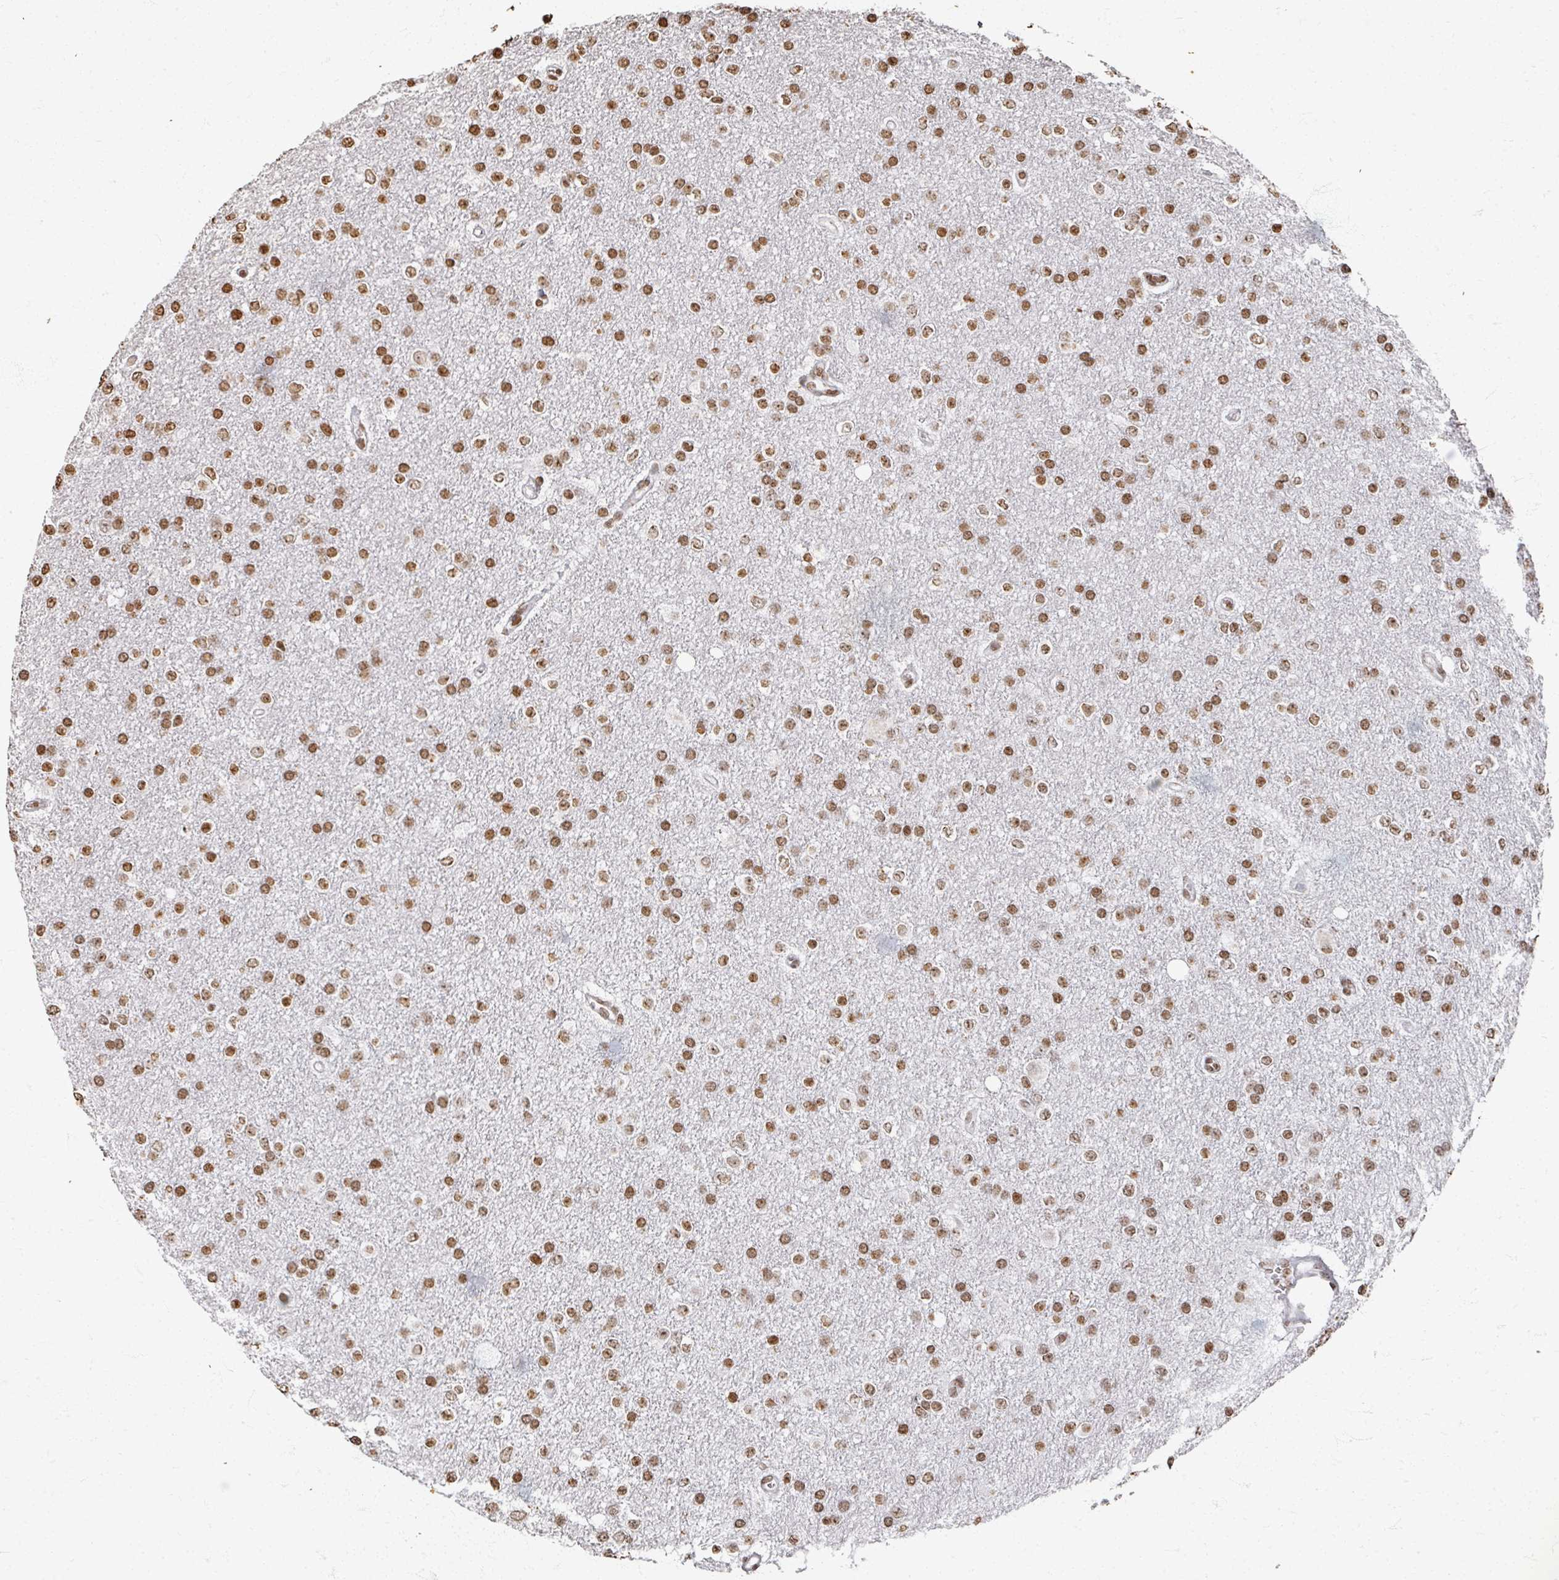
{"staining": {"intensity": "moderate", "quantity": ">75%", "location": "nuclear"}, "tissue": "glioma", "cell_type": "Tumor cells", "image_type": "cancer", "snomed": [{"axis": "morphology", "description": "Glioma, malignant, Low grade"}, {"axis": "topography", "description": "Brain"}], "caption": "Brown immunohistochemical staining in human glioma displays moderate nuclear expression in about >75% of tumor cells.", "gene": "DCUN1D5", "patient": {"sex": "female", "age": 34}}